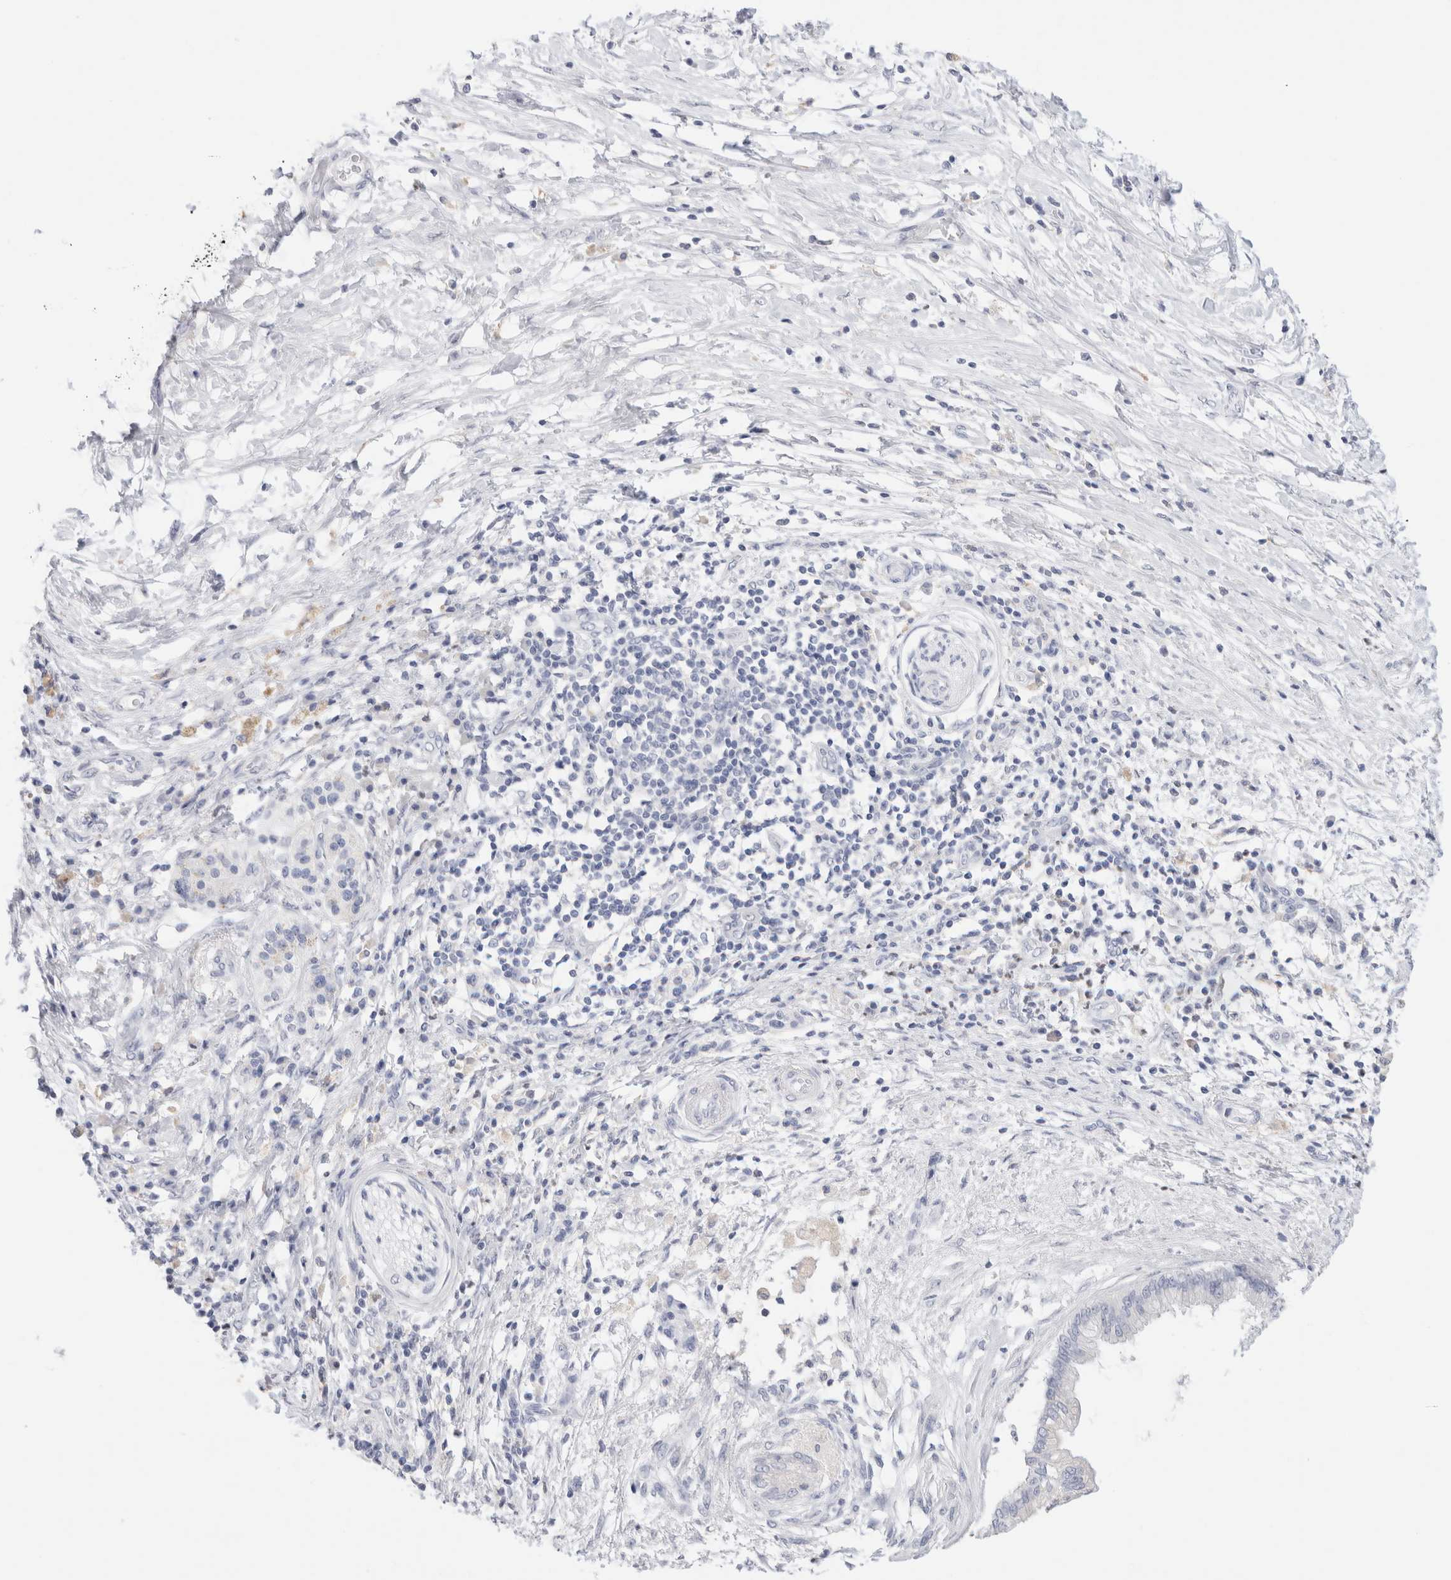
{"staining": {"intensity": "negative", "quantity": "none", "location": "none"}, "tissue": "pancreatic cancer", "cell_type": "Tumor cells", "image_type": "cancer", "snomed": [{"axis": "morphology", "description": "Adenocarcinoma, NOS"}, {"axis": "topography", "description": "Pancreas"}], "caption": "An IHC image of adenocarcinoma (pancreatic) is shown. There is no staining in tumor cells of adenocarcinoma (pancreatic).", "gene": "ADAM30", "patient": {"sex": "female", "age": 78}}